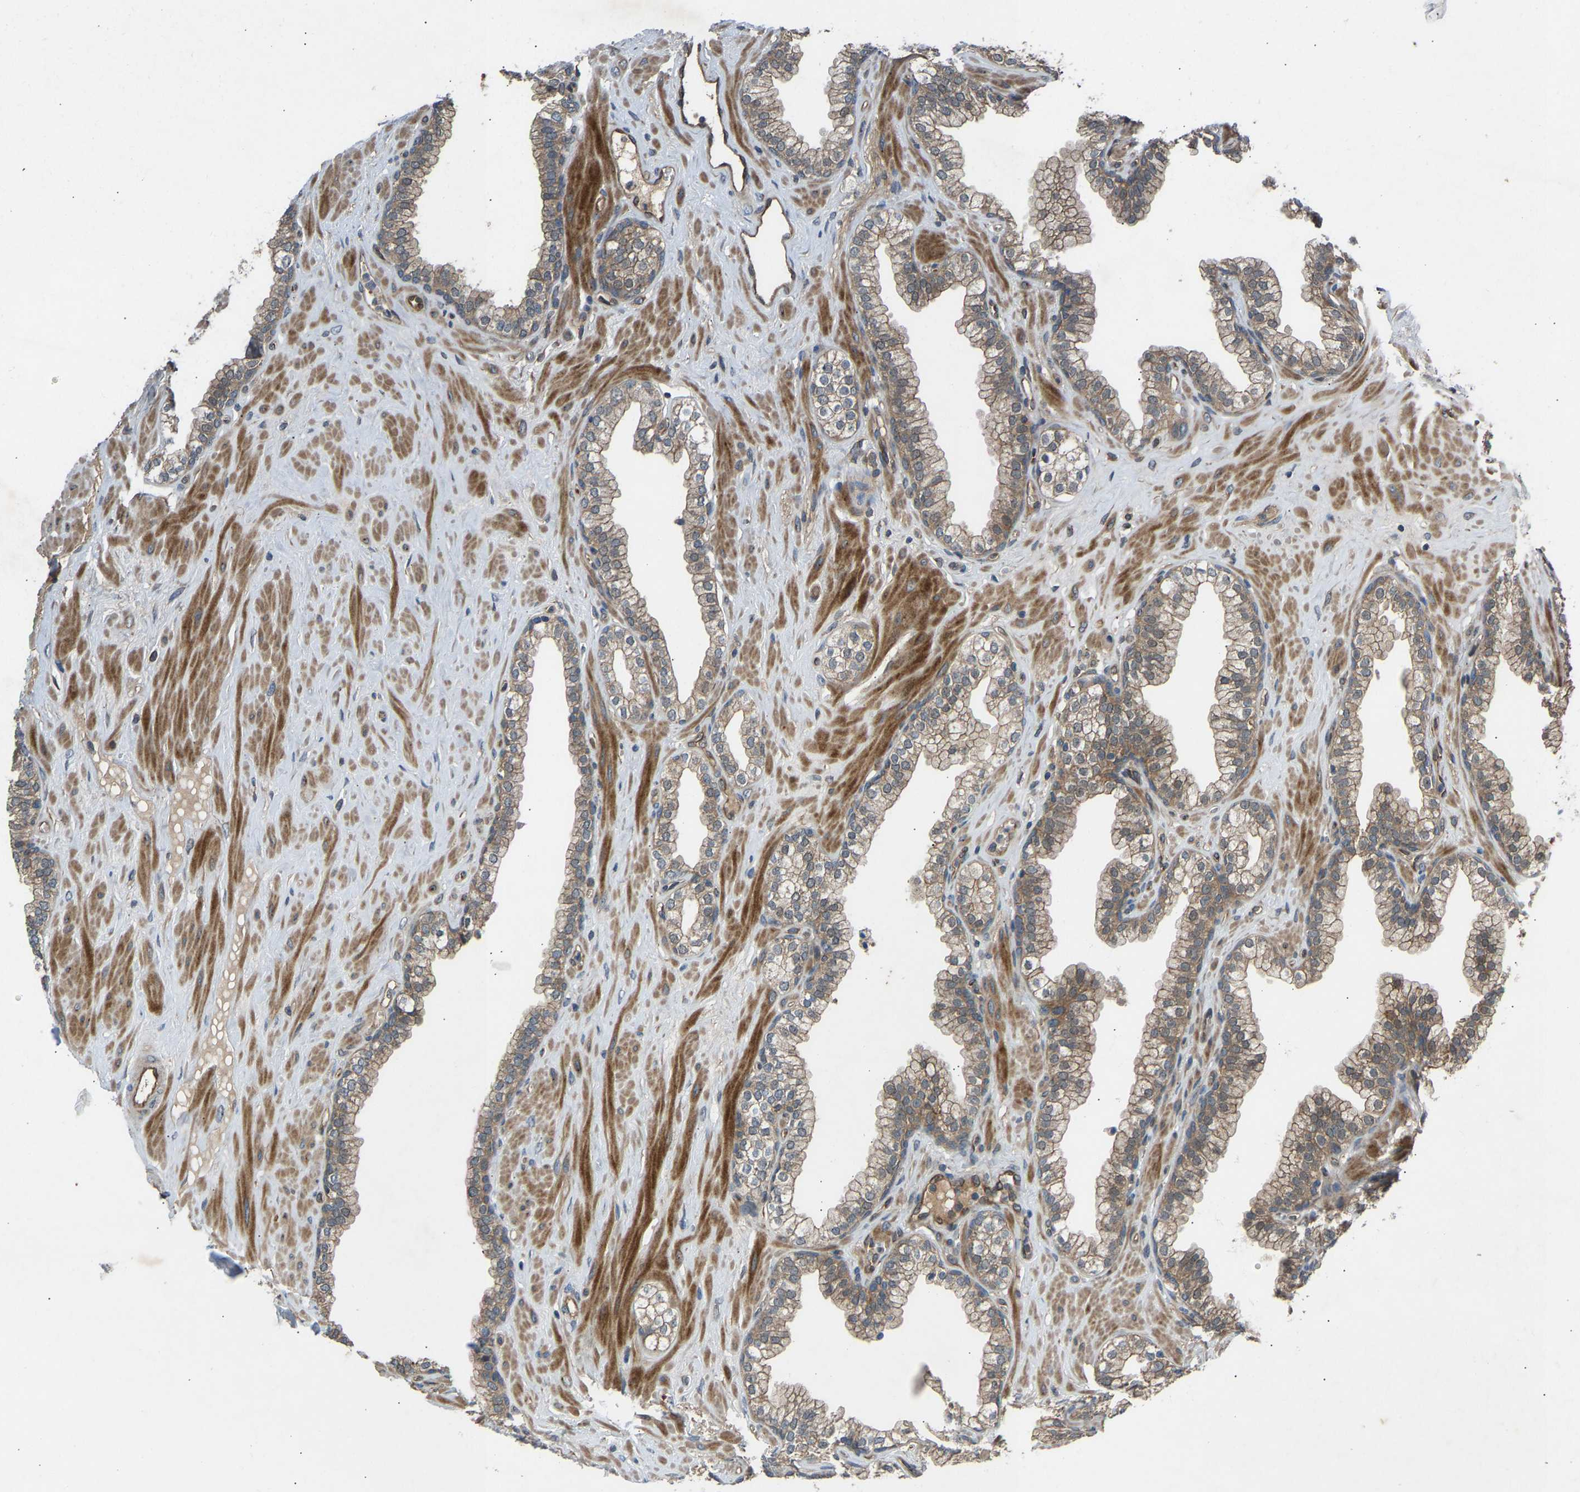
{"staining": {"intensity": "weak", "quantity": ">75%", "location": "cytoplasmic/membranous"}, "tissue": "prostate", "cell_type": "Glandular cells", "image_type": "normal", "snomed": [{"axis": "morphology", "description": "Normal tissue, NOS"}, {"axis": "morphology", "description": "Urothelial carcinoma, Low grade"}, {"axis": "topography", "description": "Urinary bladder"}, {"axis": "topography", "description": "Prostate"}], "caption": "Protein expression analysis of unremarkable human prostate reveals weak cytoplasmic/membranous expression in approximately >75% of glandular cells.", "gene": "GAS2L1", "patient": {"sex": "male", "age": 60}}